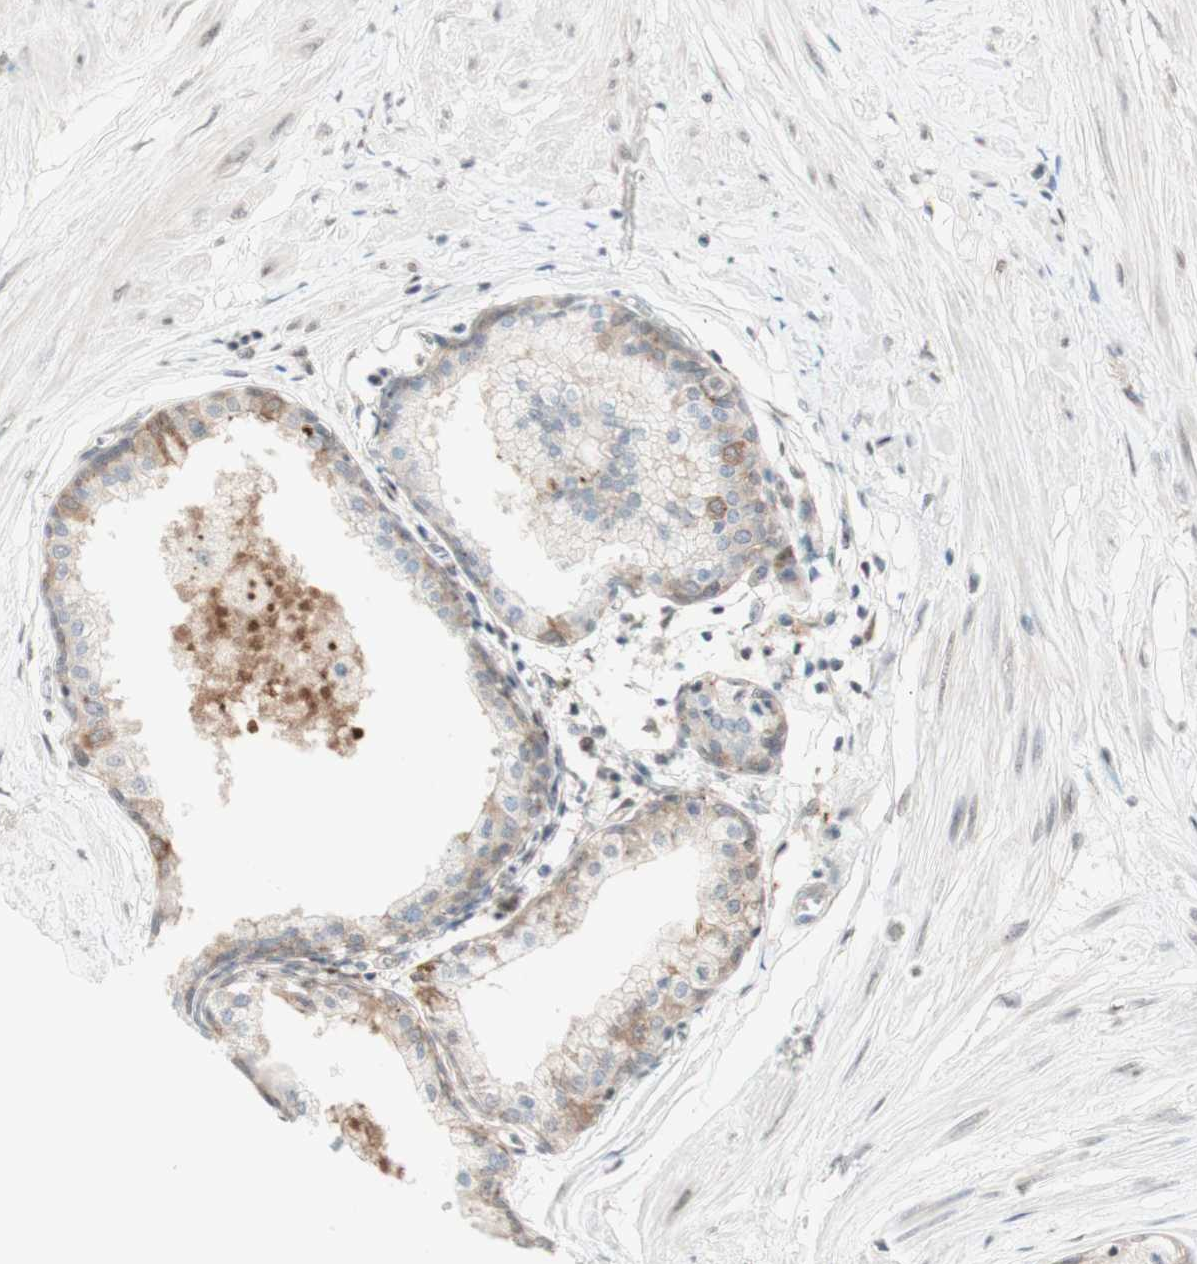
{"staining": {"intensity": "moderate", "quantity": ">75%", "location": "cytoplasmic/membranous"}, "tissue": "prostate", "cell_type": "Glandular cells", "image_type": "normal", "snomed": [{"axis": "morphology", "description": "Normal tissue, NOS"}, {"axis": "topography", "description": "Prostate"}, {"axis": "topography", "description": "Seminal veicle"}], "caption": "Prostate was stained to show a protein in brown. There is medium levels of moderate cytoplasmic/membranous staining in about >75% of glandular cells. The staining was performed using DAB (3,3'-diaminobenzidine) to visualize the protein expression in brown, while the nuclei were stained in blue with hematoxylin (Magnification: 20x).", "gene": "CYLD", "patient": {"sex": "male", "age": 60}}